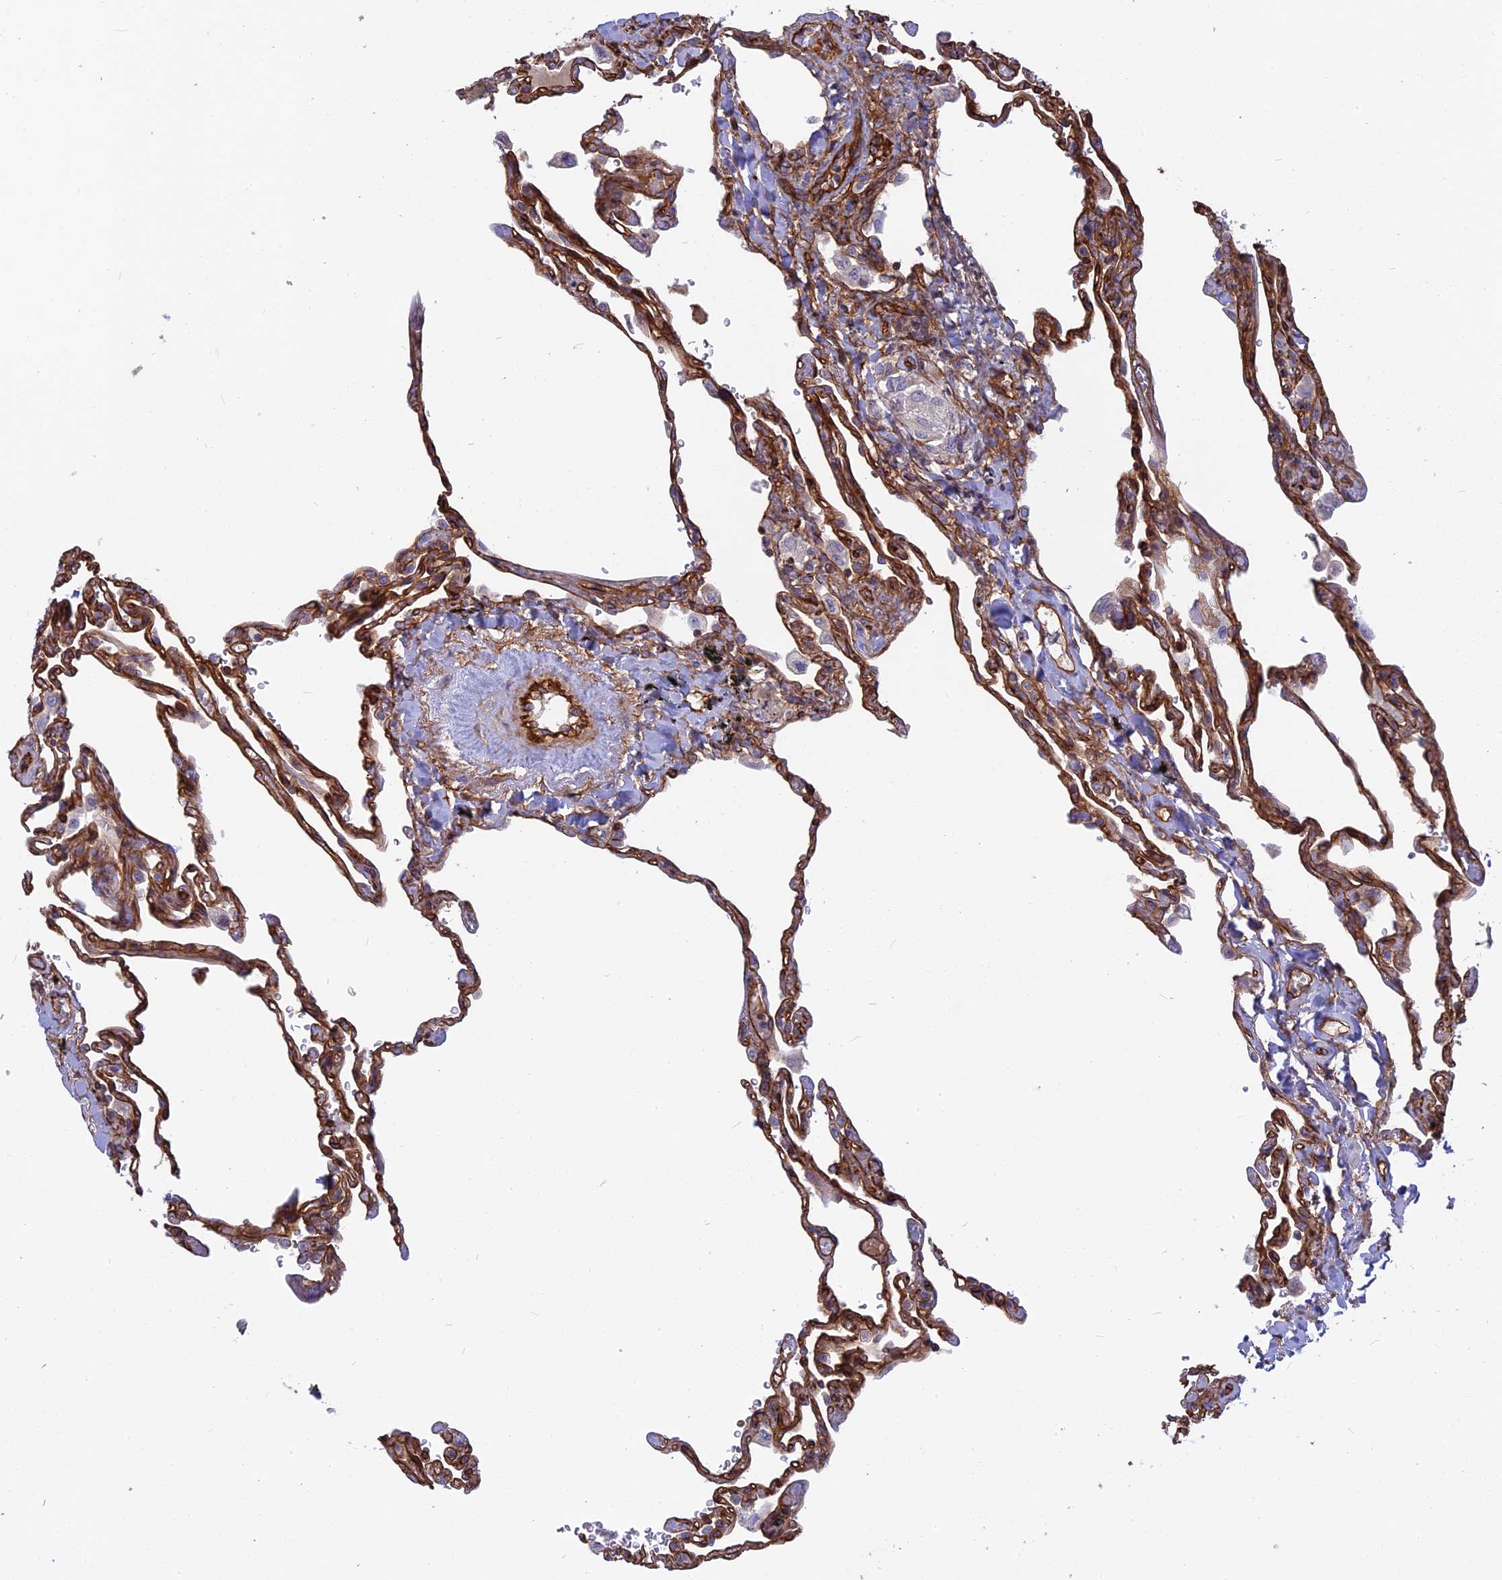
{"staining": {"intensity": "strong", "quantity": ">75%", "location": "cytoplasmic/membranous"}, "tissue": "lung", "cell_type": "Alveolar cells", "image_type": "normal", "snomed": [{"axis": "morphology", "description": "Normal tissue, NOS"}, {"axis": "topography", "description": "Lung"}], "caption": "IHC (DAB (3,3'-diaminobenzidine)) staining of unremarkable lung shows strong cytoplasmic/membranous protein positivity in about >75% of alveolar cells.", "gene": "CNBD2", "patient": {"sex": "male", "age": 59}}